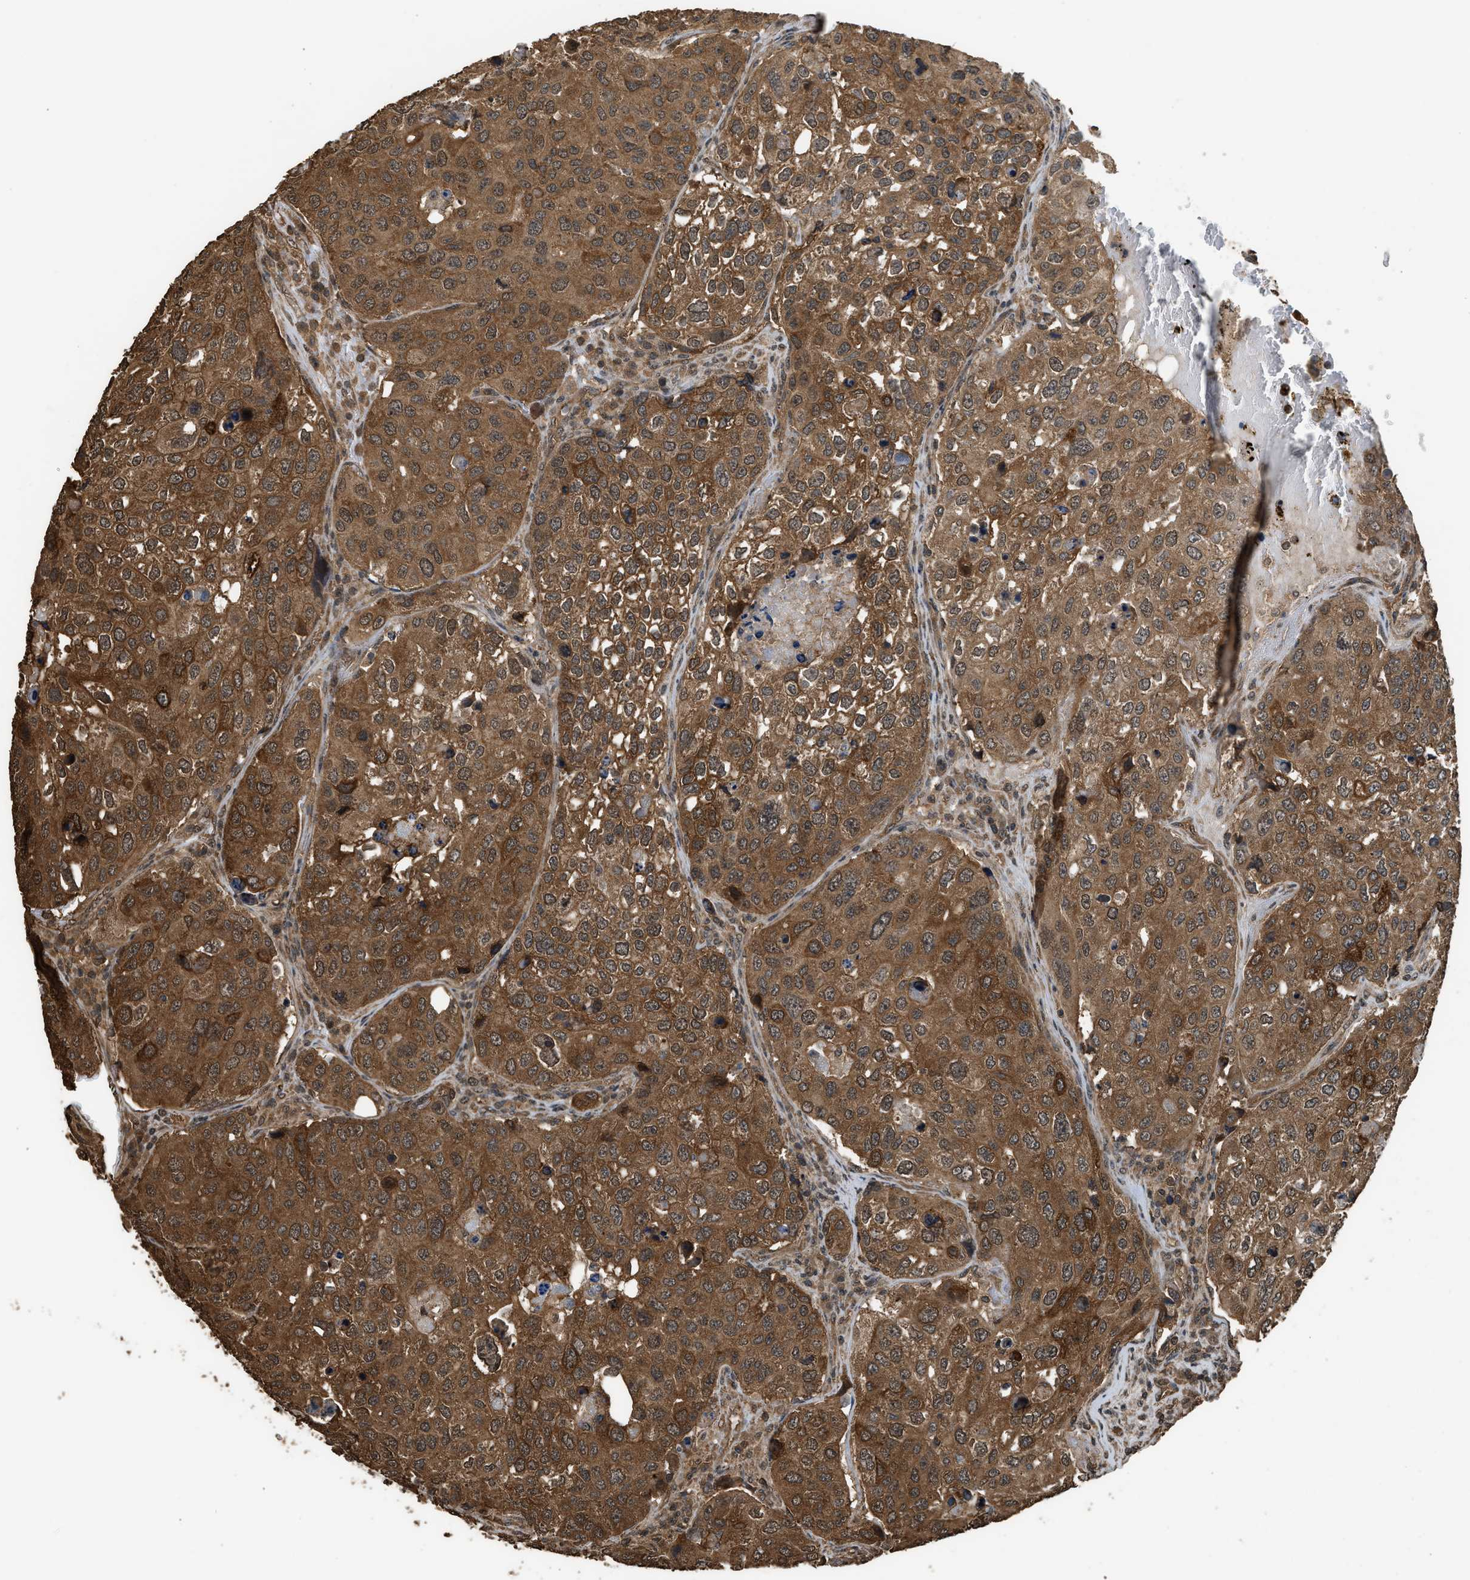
{"staining": {"intensity": "strong", "quantity": ">75%", "location": "cytoplasmic/membranous"}, "tissue": "urothelial cancer", "cell_type": "Tumor cells", "image_type": "cancer", "snomed": [{"axis": "morphology", "description": "Urothelial carcinoma, High grade"}, {"axis": "topography", "description": "Lymph node"}, {"axis": "topography", "description": "Urinary bladder"}], "caption": "IHC of human urothelial cancer reveals high levels of strong cytoplasmic/membranous staining in approximately >75% of tumor cells. The protein is stained brown, and the nuclei are stained in blue (DAB IHC with brightfield microscopy, high magnification).", "gene": "MYBL2", "patient": {"sex": "male", "age": 51}}